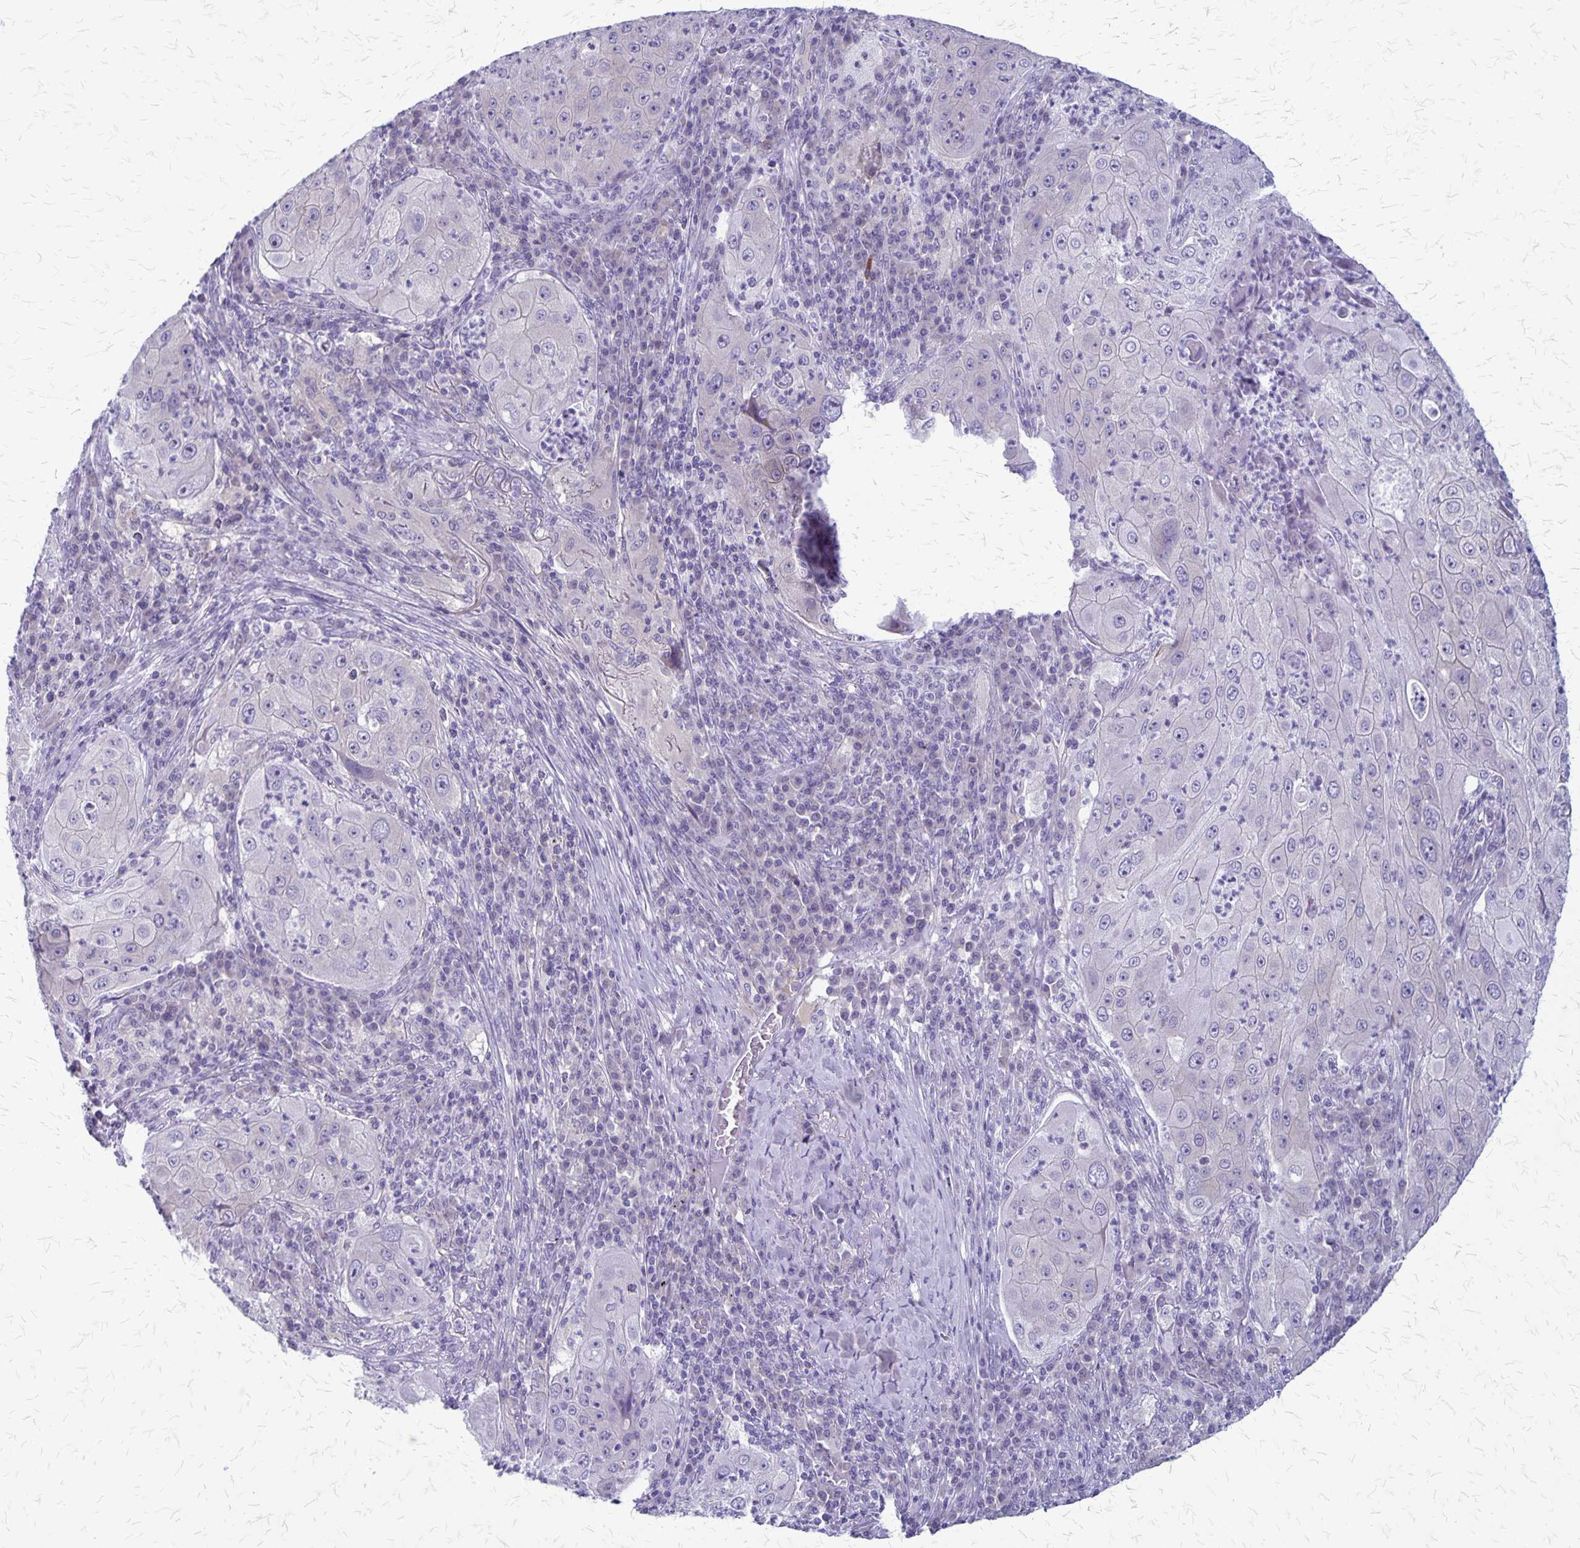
{"staining": {"intensity": "negative", "quantity": "none", "location": "none"}, "tissue": "lung cancer", "cell_type": "Tumor cells", "image_type": "cancer", "snomed": [{"axis": "morphology", "description": "Squamous cell carcinoma, NOS"}, {"axis": "topography", "description": "Lung"}], "caption": "The image shows no significant expression in tumor cells of lung cancer (squamous cell carcinoma). Nuclei are stained in blue.", "gene": "PLXNB3", "patient": {"sex": "female", "age": 59}}